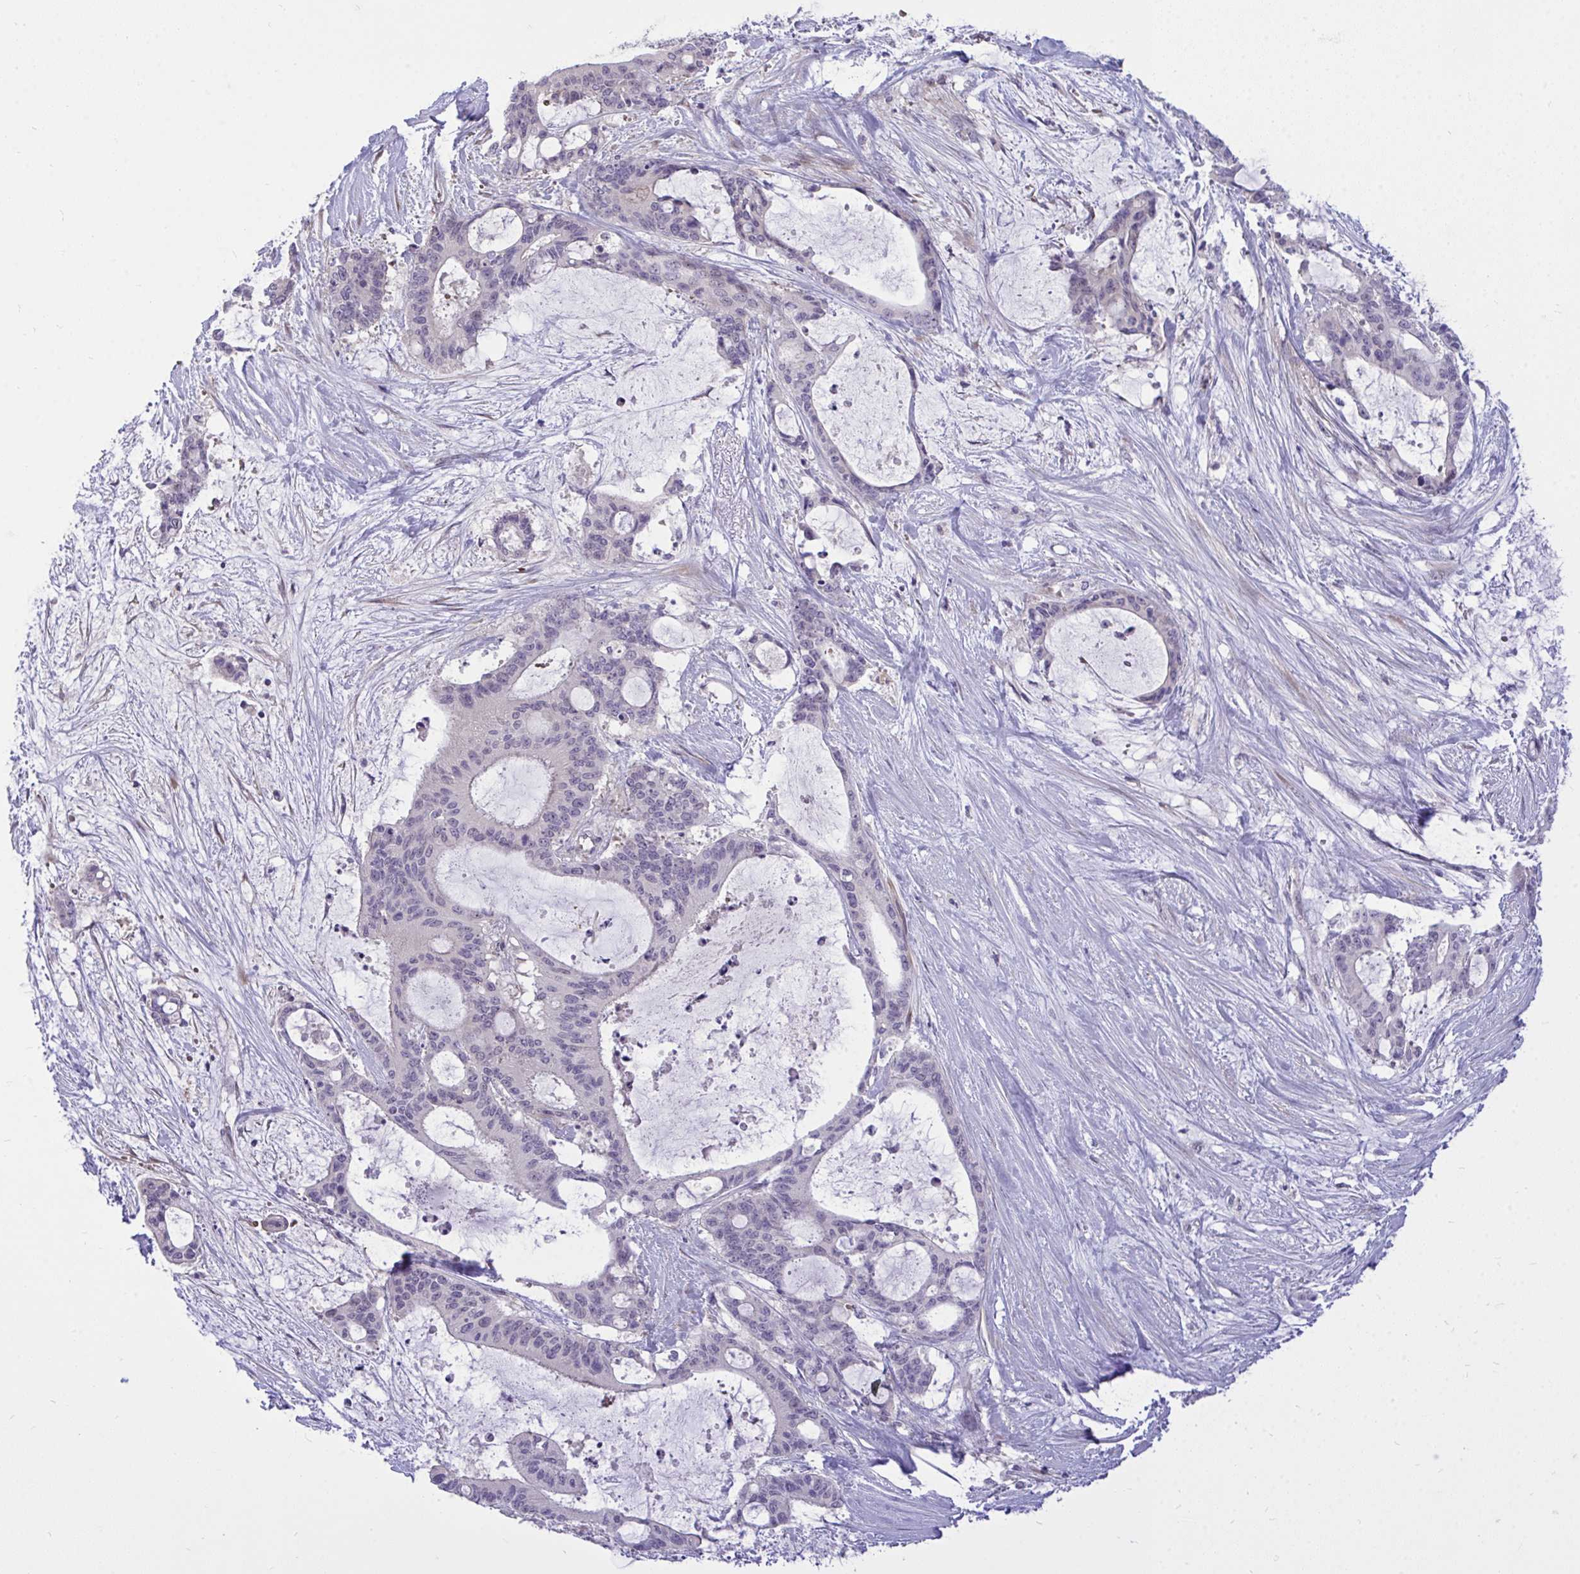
{"staining": {"intensity": "negative", "quantity": "none", "location": "none"}, "tissue": "liver cancer", "cell_type": "Tumor cells", "image_type": "cancer", "snomed": [{"axis": "morphology", "description": "Normal tissue, NOS"}, {"axis": "morphology", "description": "Cholangiocarcinoma"}, {"axis": "topography", "description": "Liver"}, {"axis": "topography", "description": "Peripheral nerve tissue"}], "caption": "Image shows no significant protein expression in tumor cells of liver cancer (cholangiocarcinoma).", "gene": "HMBOX1", "patient": {"sex": "female", "age": 73}}